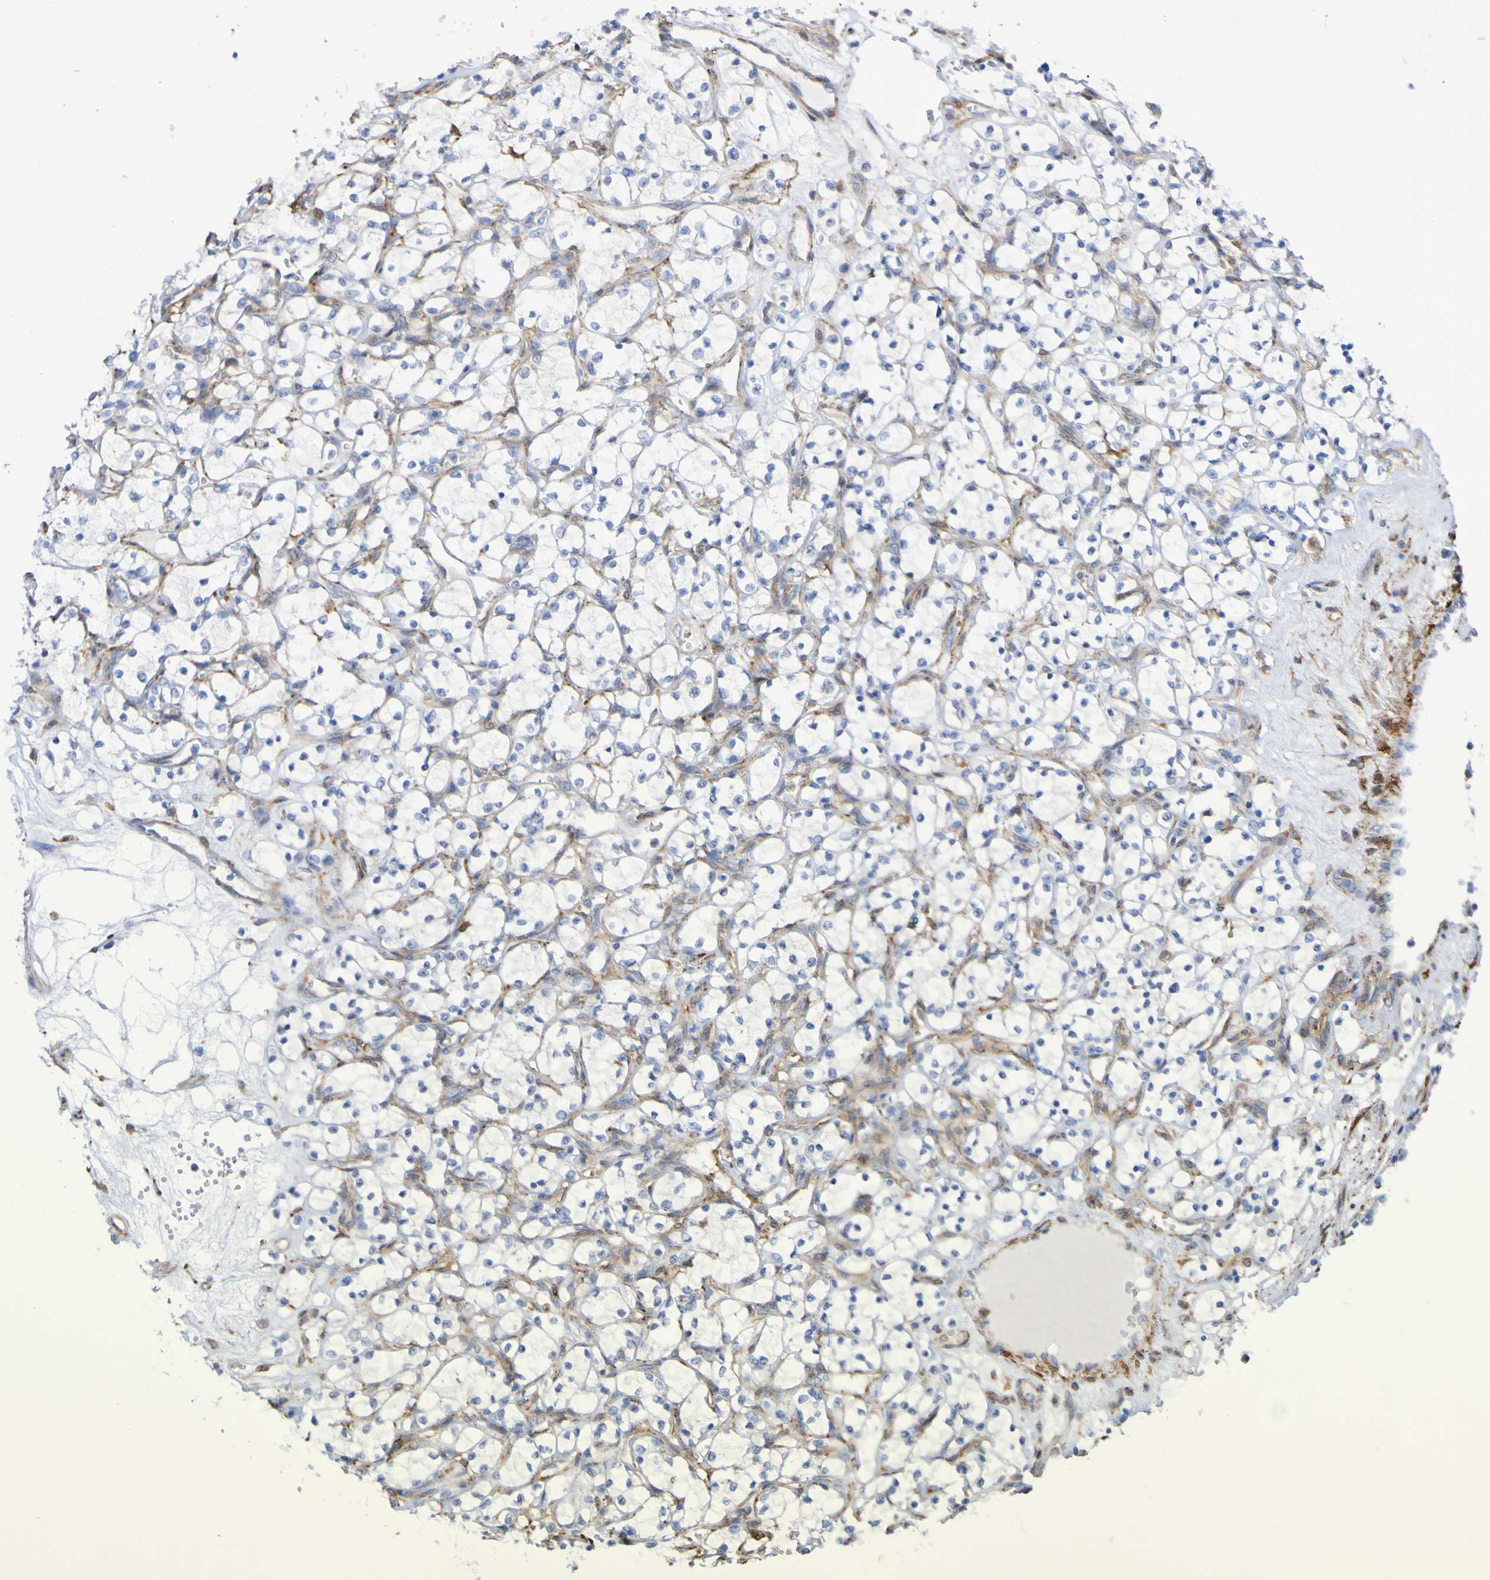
{"staining": {"intensity": "negative", "quantity": "none", "location": "none"}, "tissue": "renal cancer", "cell_type": "Tumor cells", "image_type": "cancer", "snomed": [{"axis": "morphology", "description": "Adenocarcinoma, NOS"}, {"axis": "topography", "description": "Kidney"}], "caption": "An image of renal cancer stained for a protein exhibits no brown staining in tumor cells.", "gene": "SCRG1", "patient": {"sex": "female", "age": 69}}